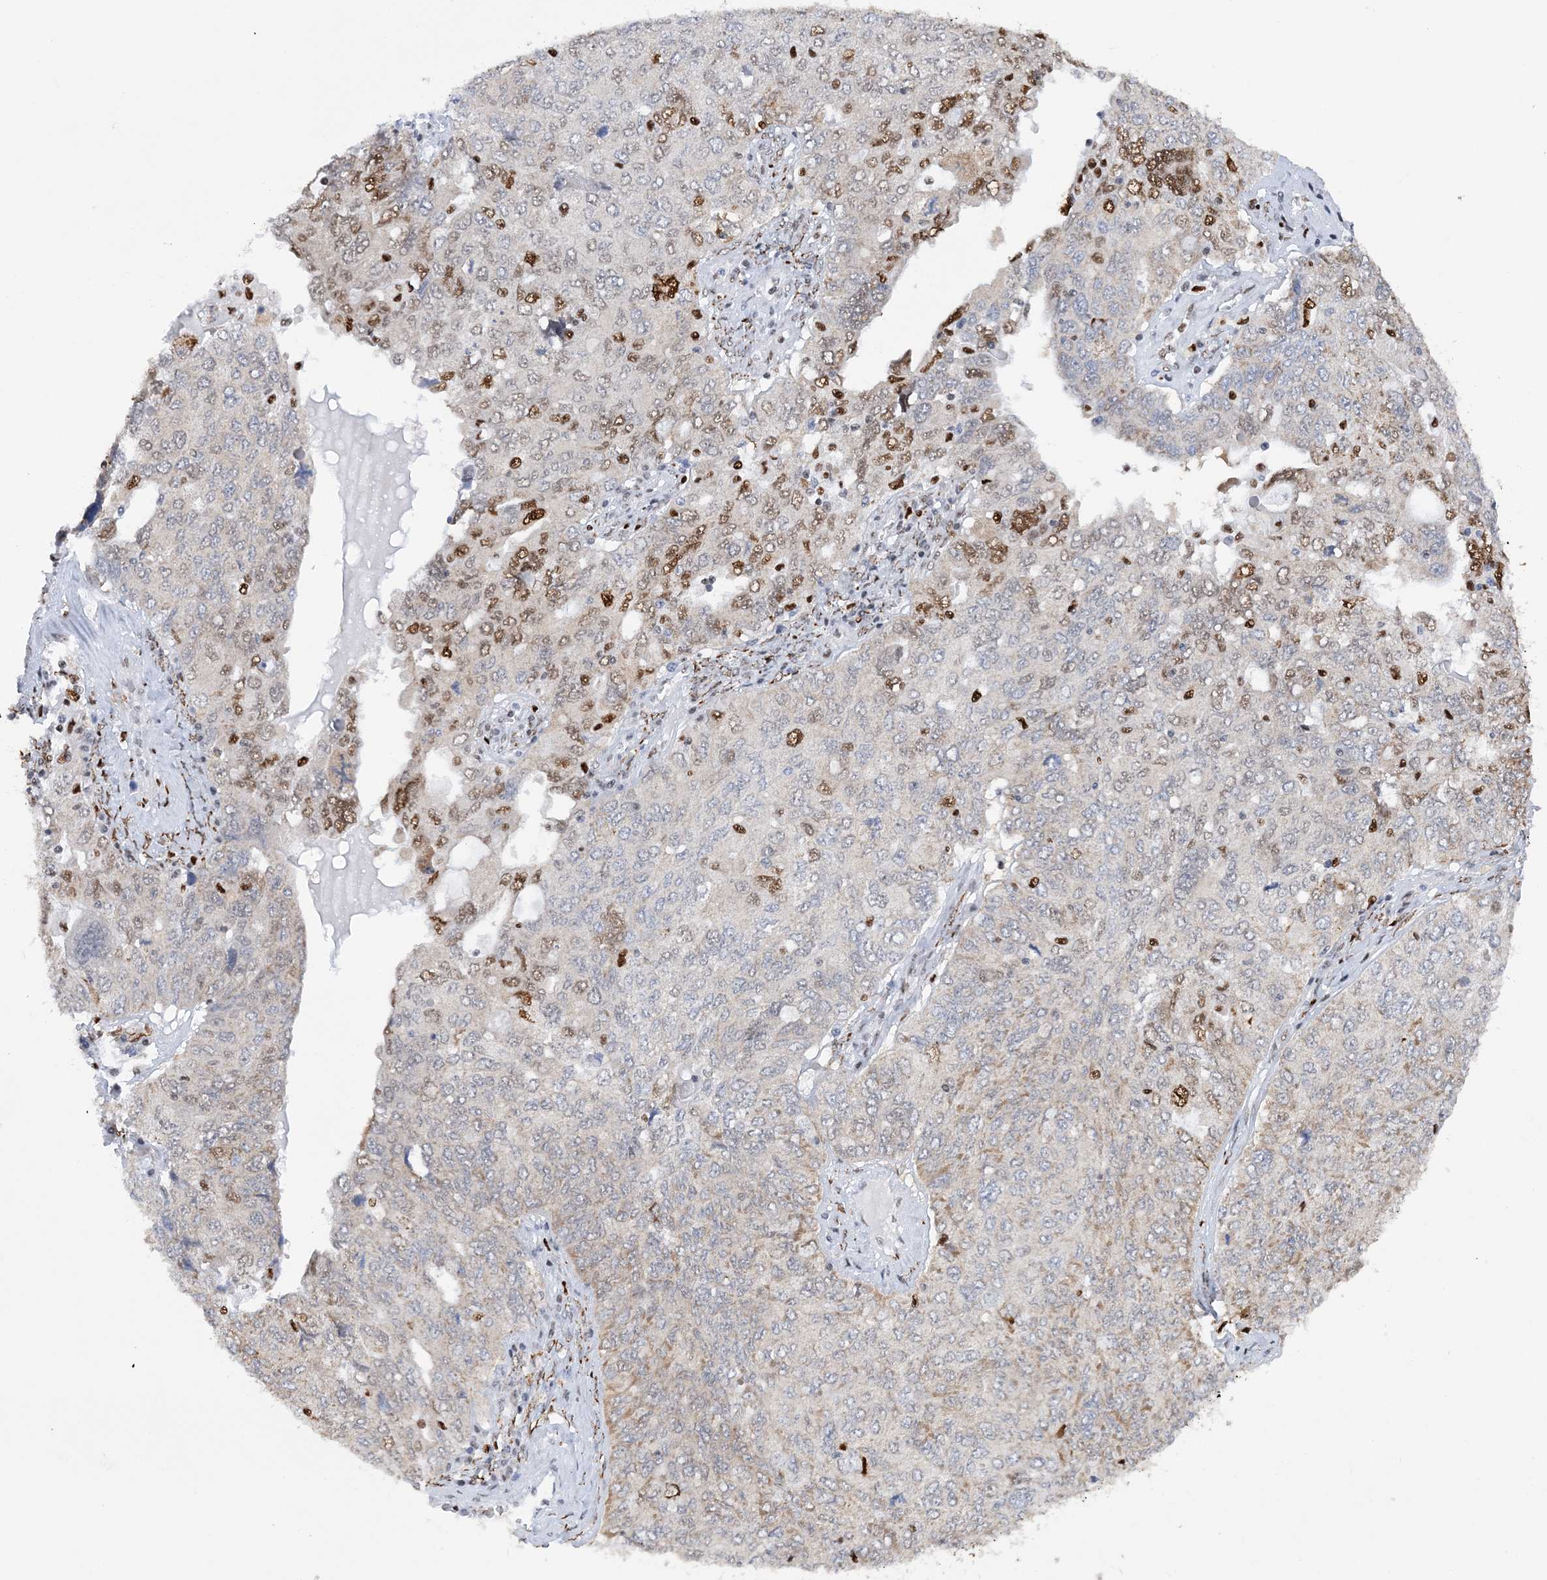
{"staining": {"intensity": "moderate", "quantity": "25%-75%", "location": "nuclear"}, "tissue": "ovarian cancer", "cell_type": "Tumor cells", "image_type": "cancer", "snomed": [{"axis": "morphology", "description": "Carcinoma, endometroid"}, {"axis": "topography", "description": "Ovary"}], "caption": "IHC staining of ovarian cancer, which reveals medium levels of moderate nuclear staining in approximately 25%-75% of tumor cells indicating moderate nuclear protein expression. The staining was performed using DAB (3,3'-diaminobenzidine) (brown) for protein detection and nuclei were counterstained in hematoxylin (blue).", "gene": "NIT2", "patient": {"sex": "female", "age": 62}}